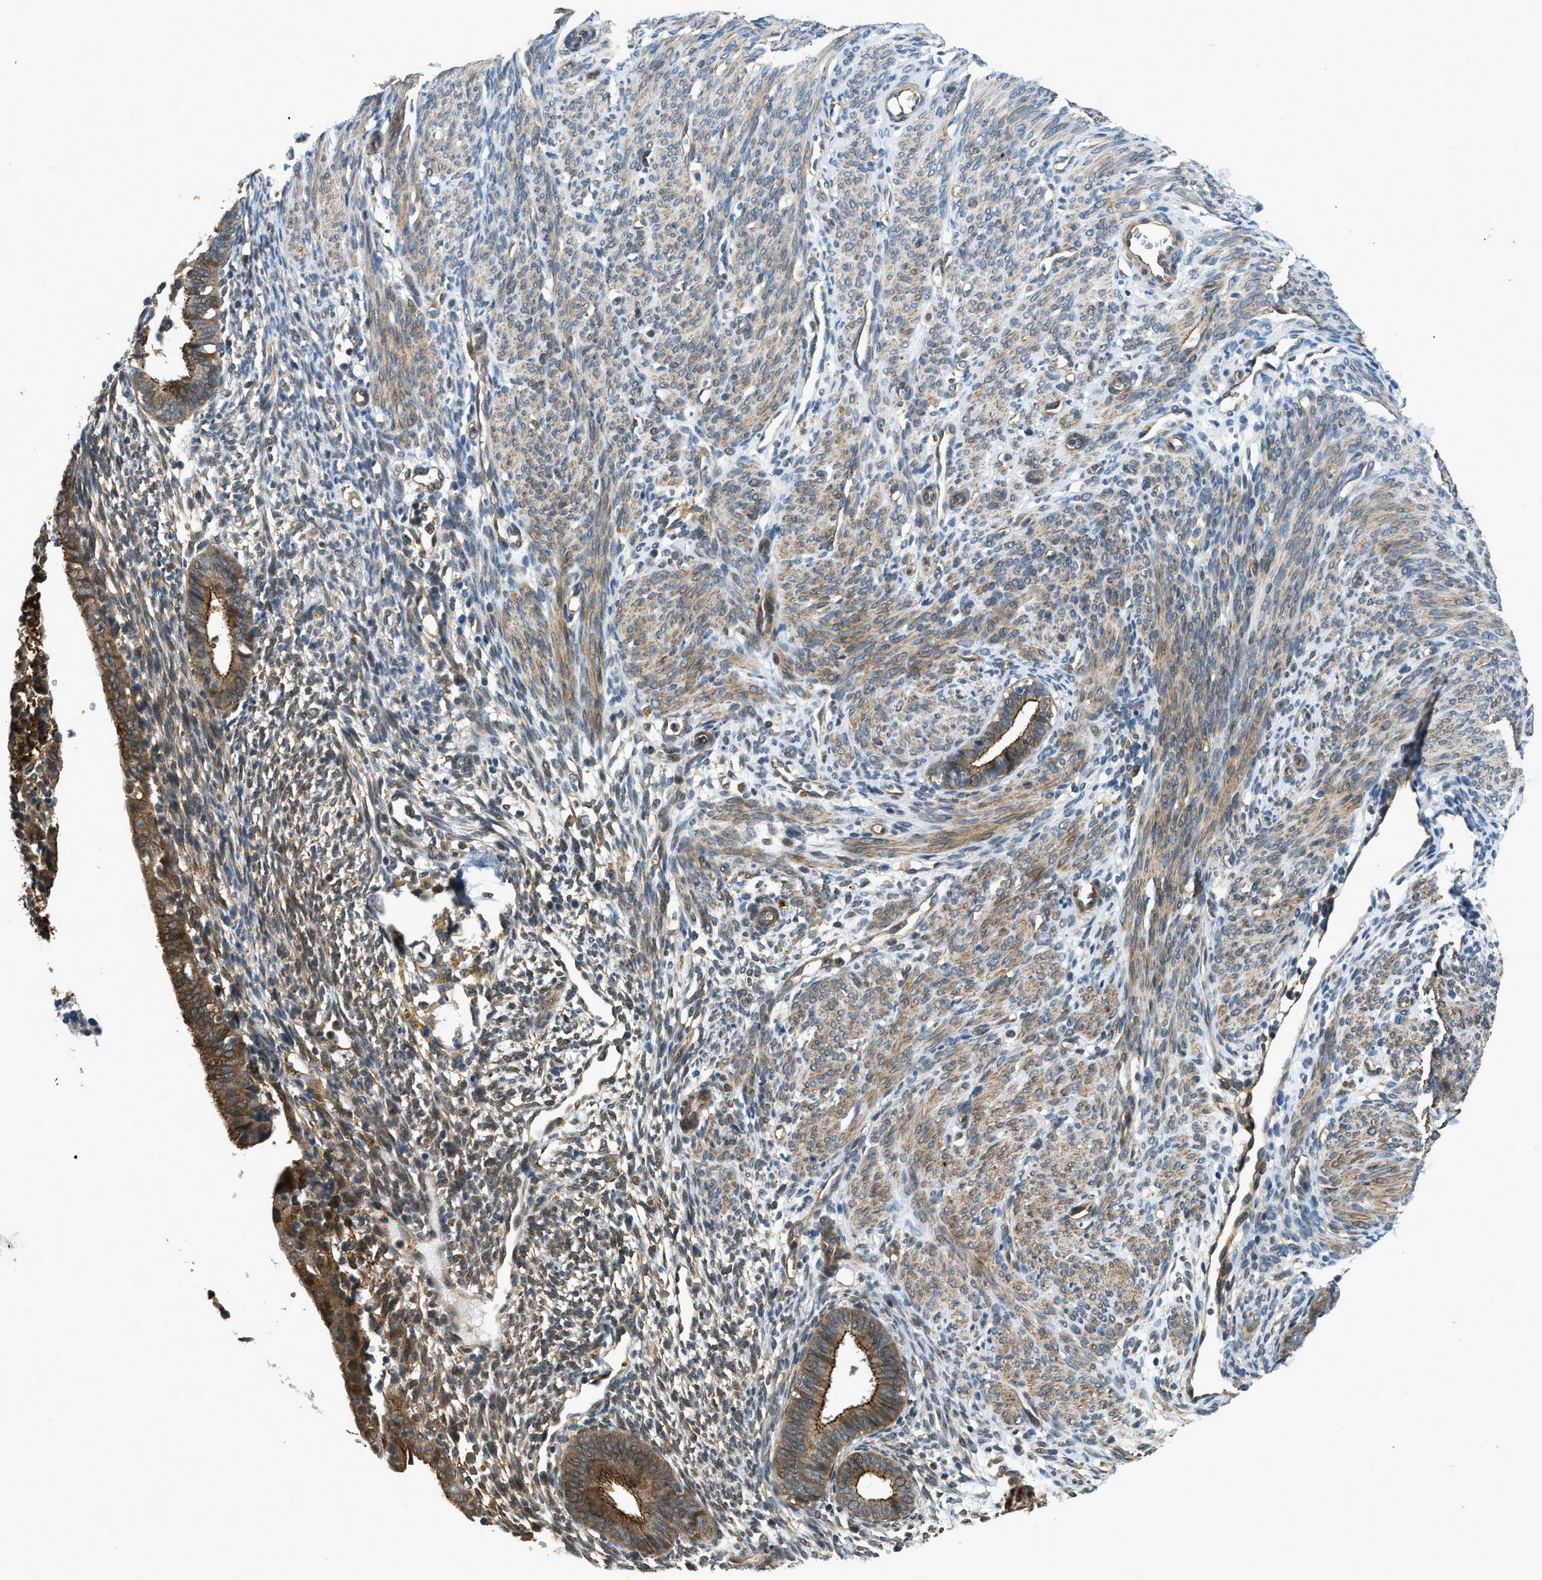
{"staining": {"intensity": "weak", "quantity": "25%-75%", "location": "cytoplasmic/membranous"}, "tissue": "endometrium", "cell_type": "Cells in endometrial stroma", "image_type": "normal", "snomed": [{"axis": "morphology", "description": "Normal tissue, NOS"}, {"axis": "morphology", "description": "Adenocarcinoma, NOS"}, {"axis": "topography", "description": "Endometrium"}, {"axis": "topography", "description": "Ovary"}], "caption": "Immunohistochemical staining of benign endometrium demonstrates 25%-75% levels of weak cytoplasmic/membranous protein staining in approximately 25%-75% of cells in endometrial stroma. (DAB = brown stain, brightfield microscopy at high magnification).", "gene": "CGN", "patient": {"sex": "female", "age": 68}}